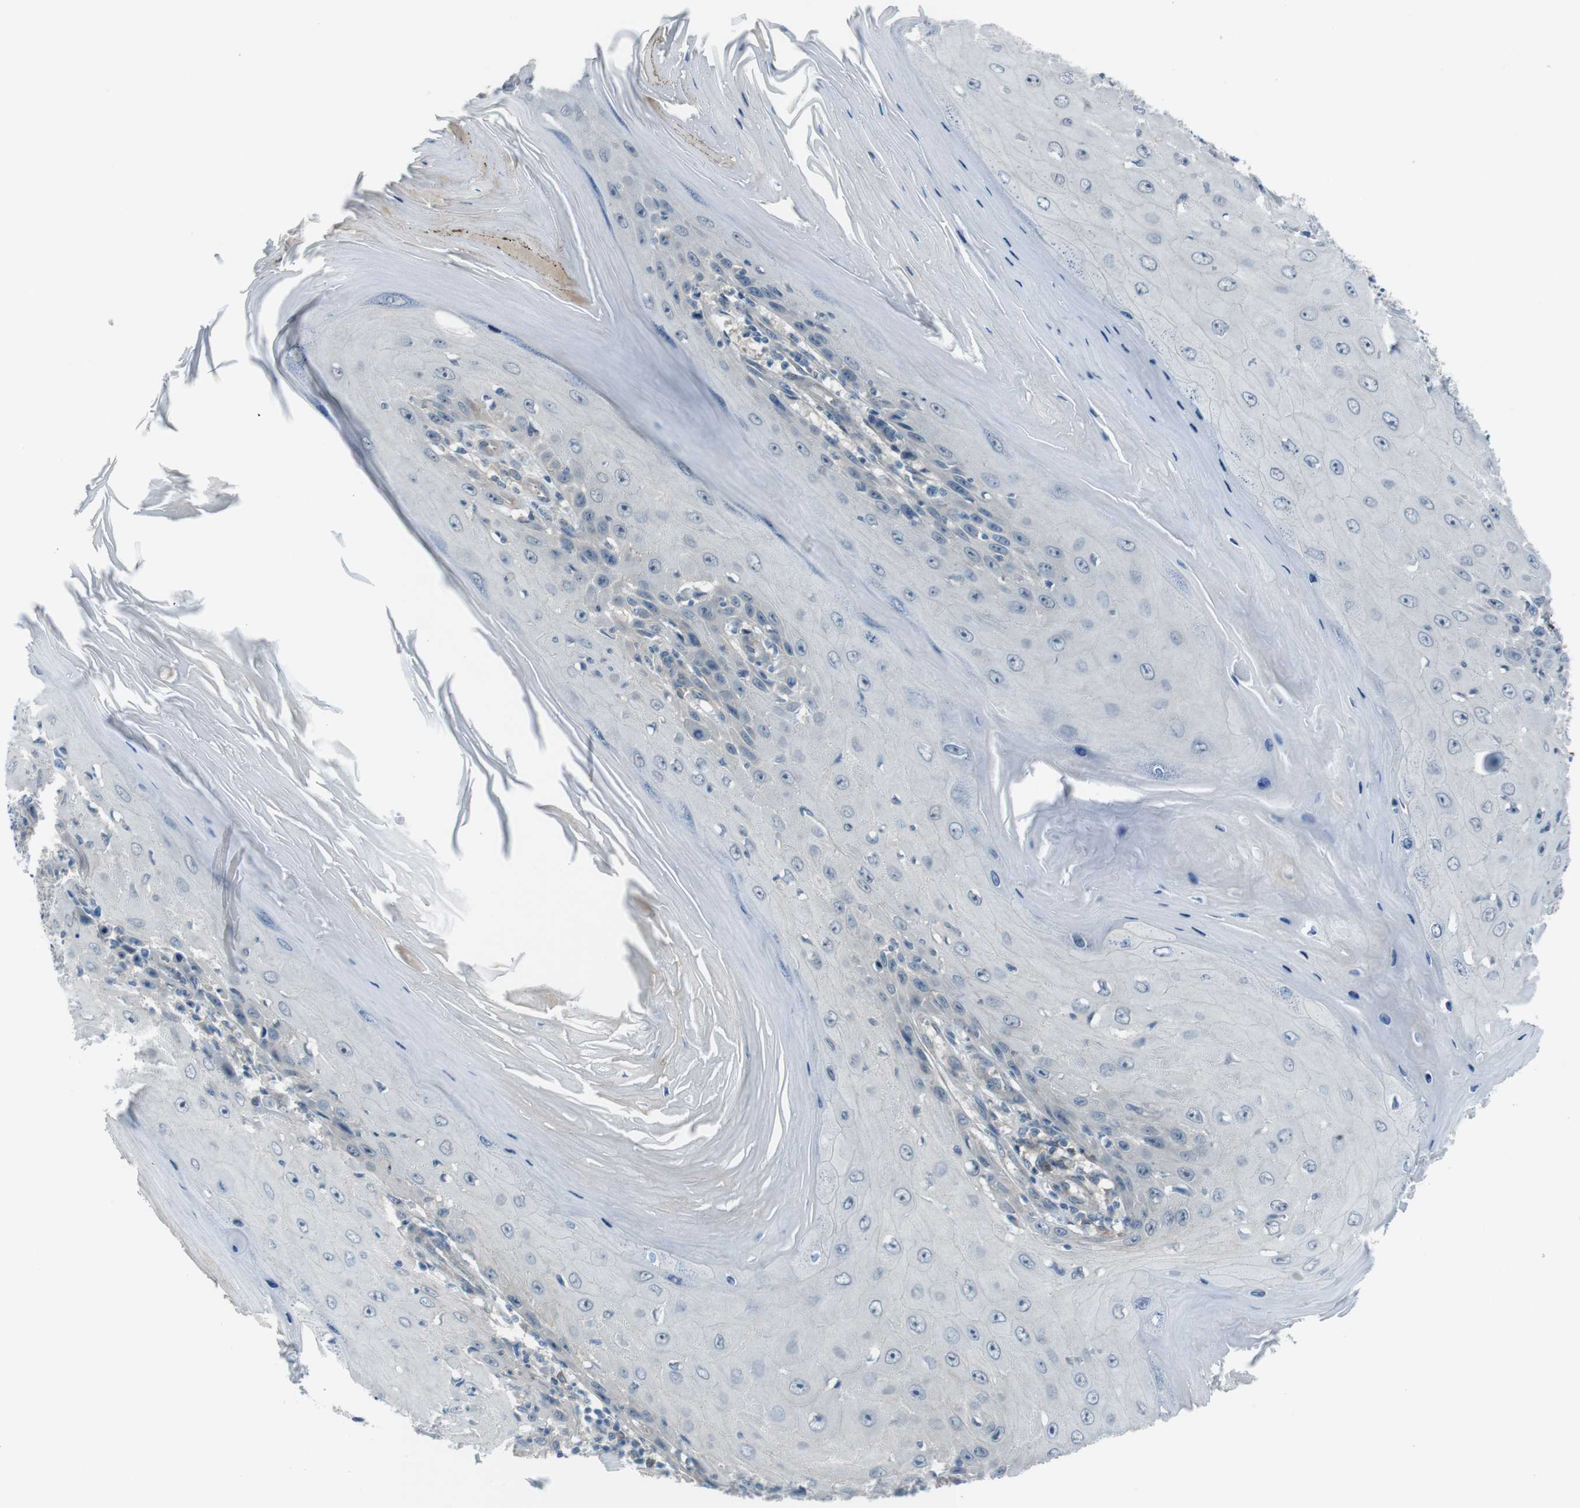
{"staining": {"intensity": "negative", "quantity": "none", "location": "none"}, "tissue": "skin cancer", "cell_type": "Tumor cells", "image_type": "cancer", "snomed": [{"axis": "morphology", "description": "Squamous cell carcinoma, NOS"}, {"axis": "topography", "description": "Skin"}], "caption": "Squamous cell carcinoma (skin) stained for a protein using immunohistochemistry demonstrates no staining tumor cells.", "gene": "ANK2", "patient": {"sex": "female", "age": 73}}